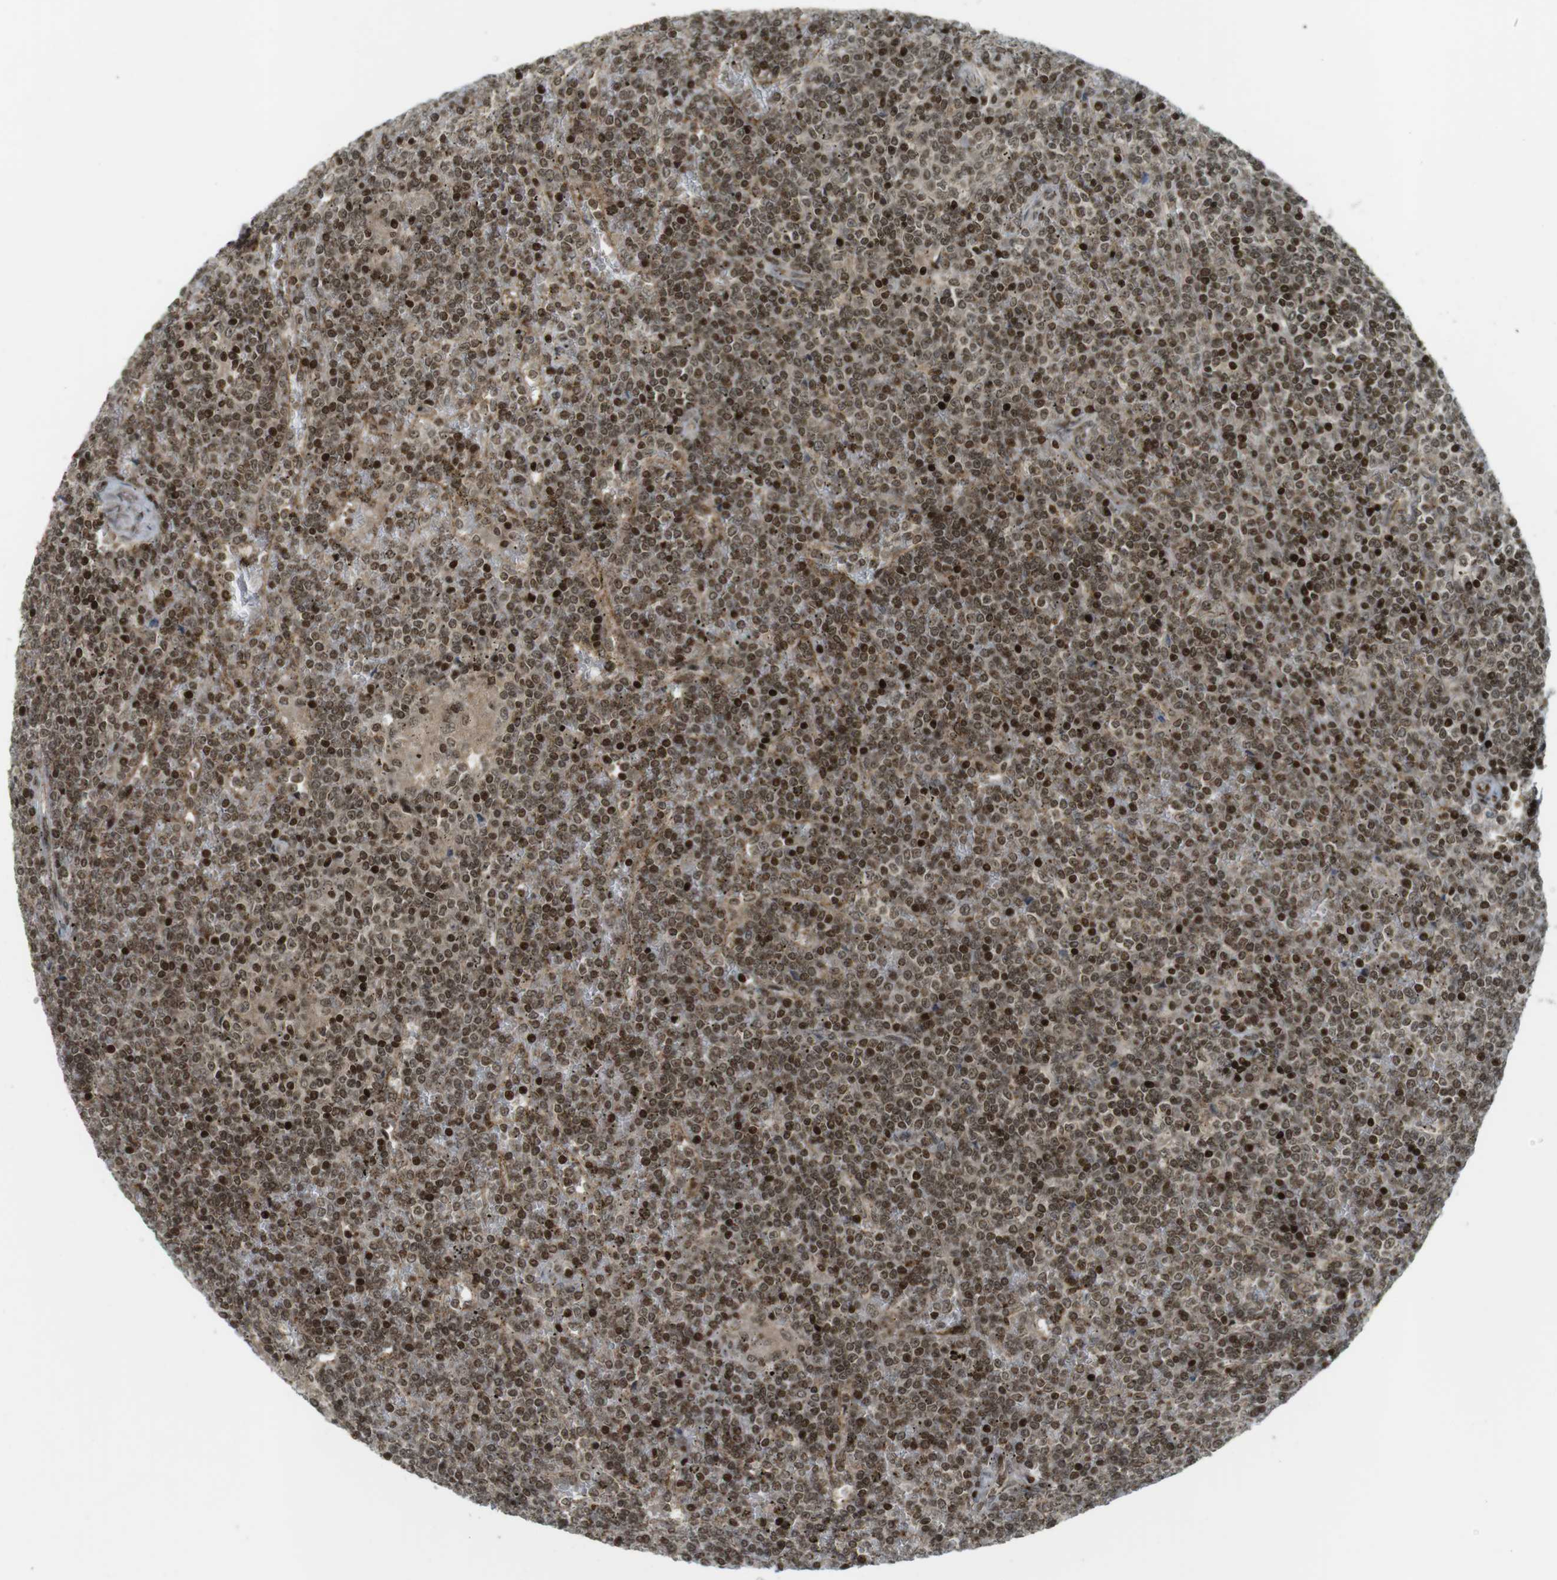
{"staining": {"intensity": "moderate", "quantity": ">75%", "location": "nuclear"}, "tissue": "lymphoma", "cell_type": "Tumor cells", "image_type": "cancer", "snomed": [{"axis": "morphology", "description": "Malignant lymphoma, non-Hodgkin's type, Low grade"}, {"axis": "topography", "description": "Spleen"}], "caption": "The immunohistochemical stain shows moderate nuclear expression in tumor cells of low-grade malignant lymphoma, non-Hodgkin's type tissue.", "gene": "PPP1R13B", "patient": {"sex": "female", "age": 19}}